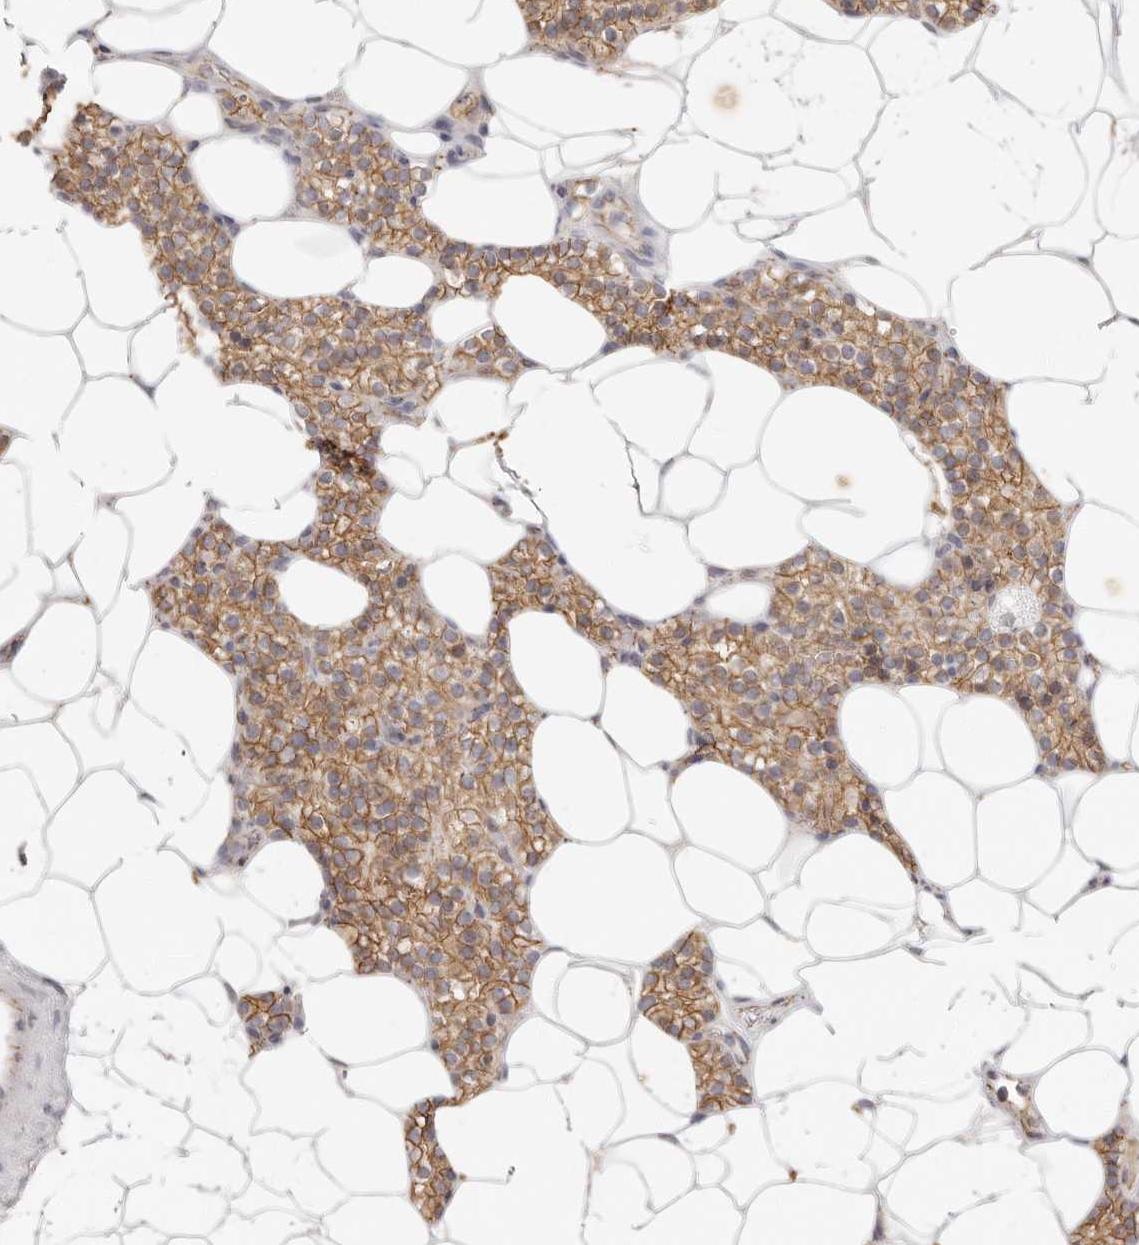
{"staining": {"intensity": "moderate", "quantity": "25%-75%", "location": "cytoplasmic/membranous"}, "tissue": "parathyroid gland", "cell_type": "Glandular cells", "image_type": "normal", "snomed": [{"axis": "morphology", "description": "Normal tissue, NOS"}, {"axis": "topography", "description": "Parathyroid gland"}], "caption": "Glandular cells reveal medium levels of moderate cytoplasmic/membranous staining in about 25%-75% of cells in benign parathyroid gland. The staining was performed using DAB (3,3'-diaminobenzidine) to visualize the protein expression in brown, while the nuclei were stained in blue with hematoxylin (Magnification: 20x).", "gene": "ANXA9", "patient": {"sex": "female", "age": 56}}